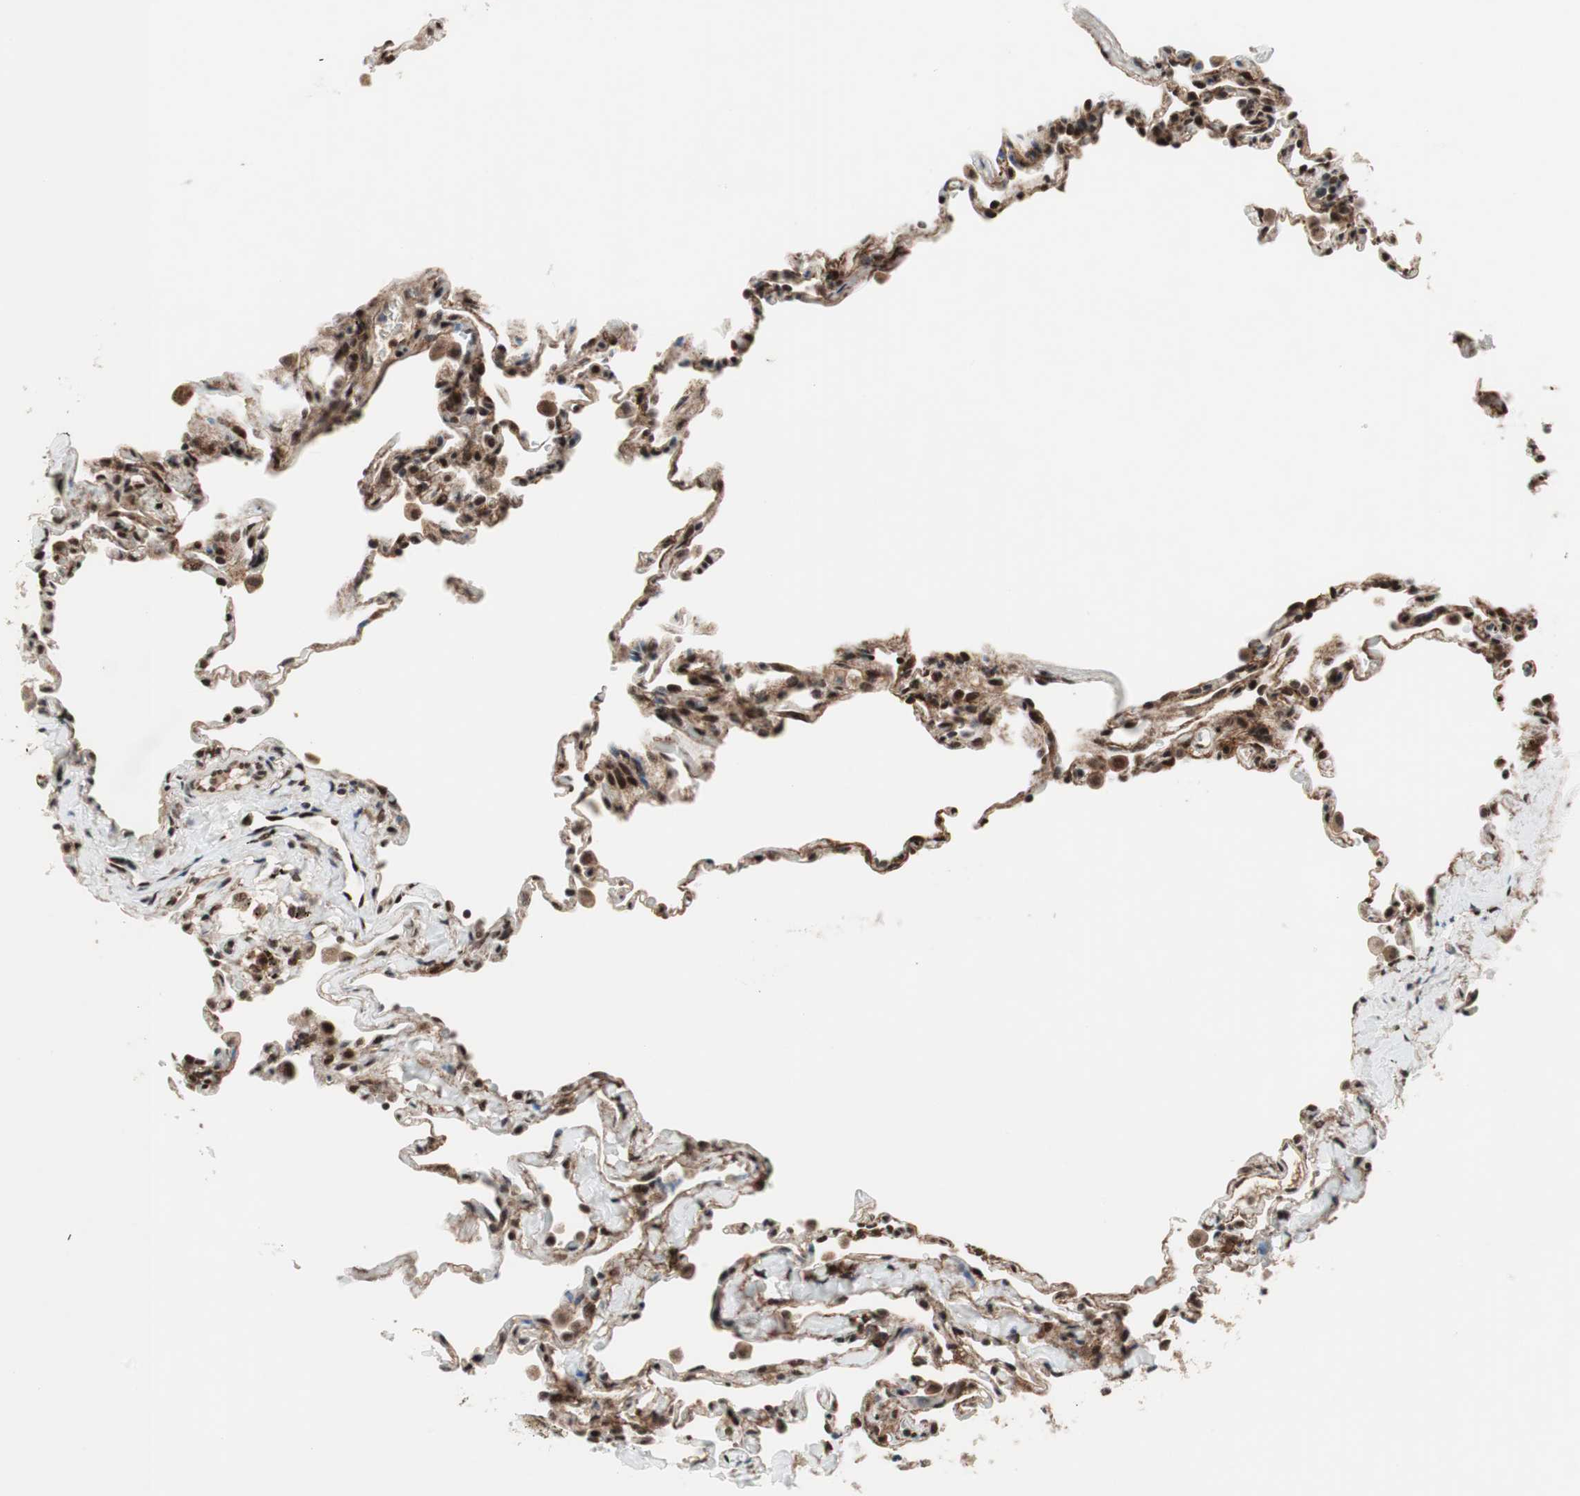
{"staining": {"intensity": "strong", "quantity": ">75%", "location": "nuclear"}, "tissue": "lung", "cell_type": "Alveolar cells", "image_type": "normal", "snomed": [{"axis": "morphology", "description": "Normal tissue, NOS"}, {"axis": "topography", "description": "Lung"}], "caption": "Alveolar cells show high levels of strong nuclear expression in approximately >75% of cells in benign human lung. Nuclei are stained in blue.", "gene": "TCF12", "patient": {"sex": "male", "age": 59}}